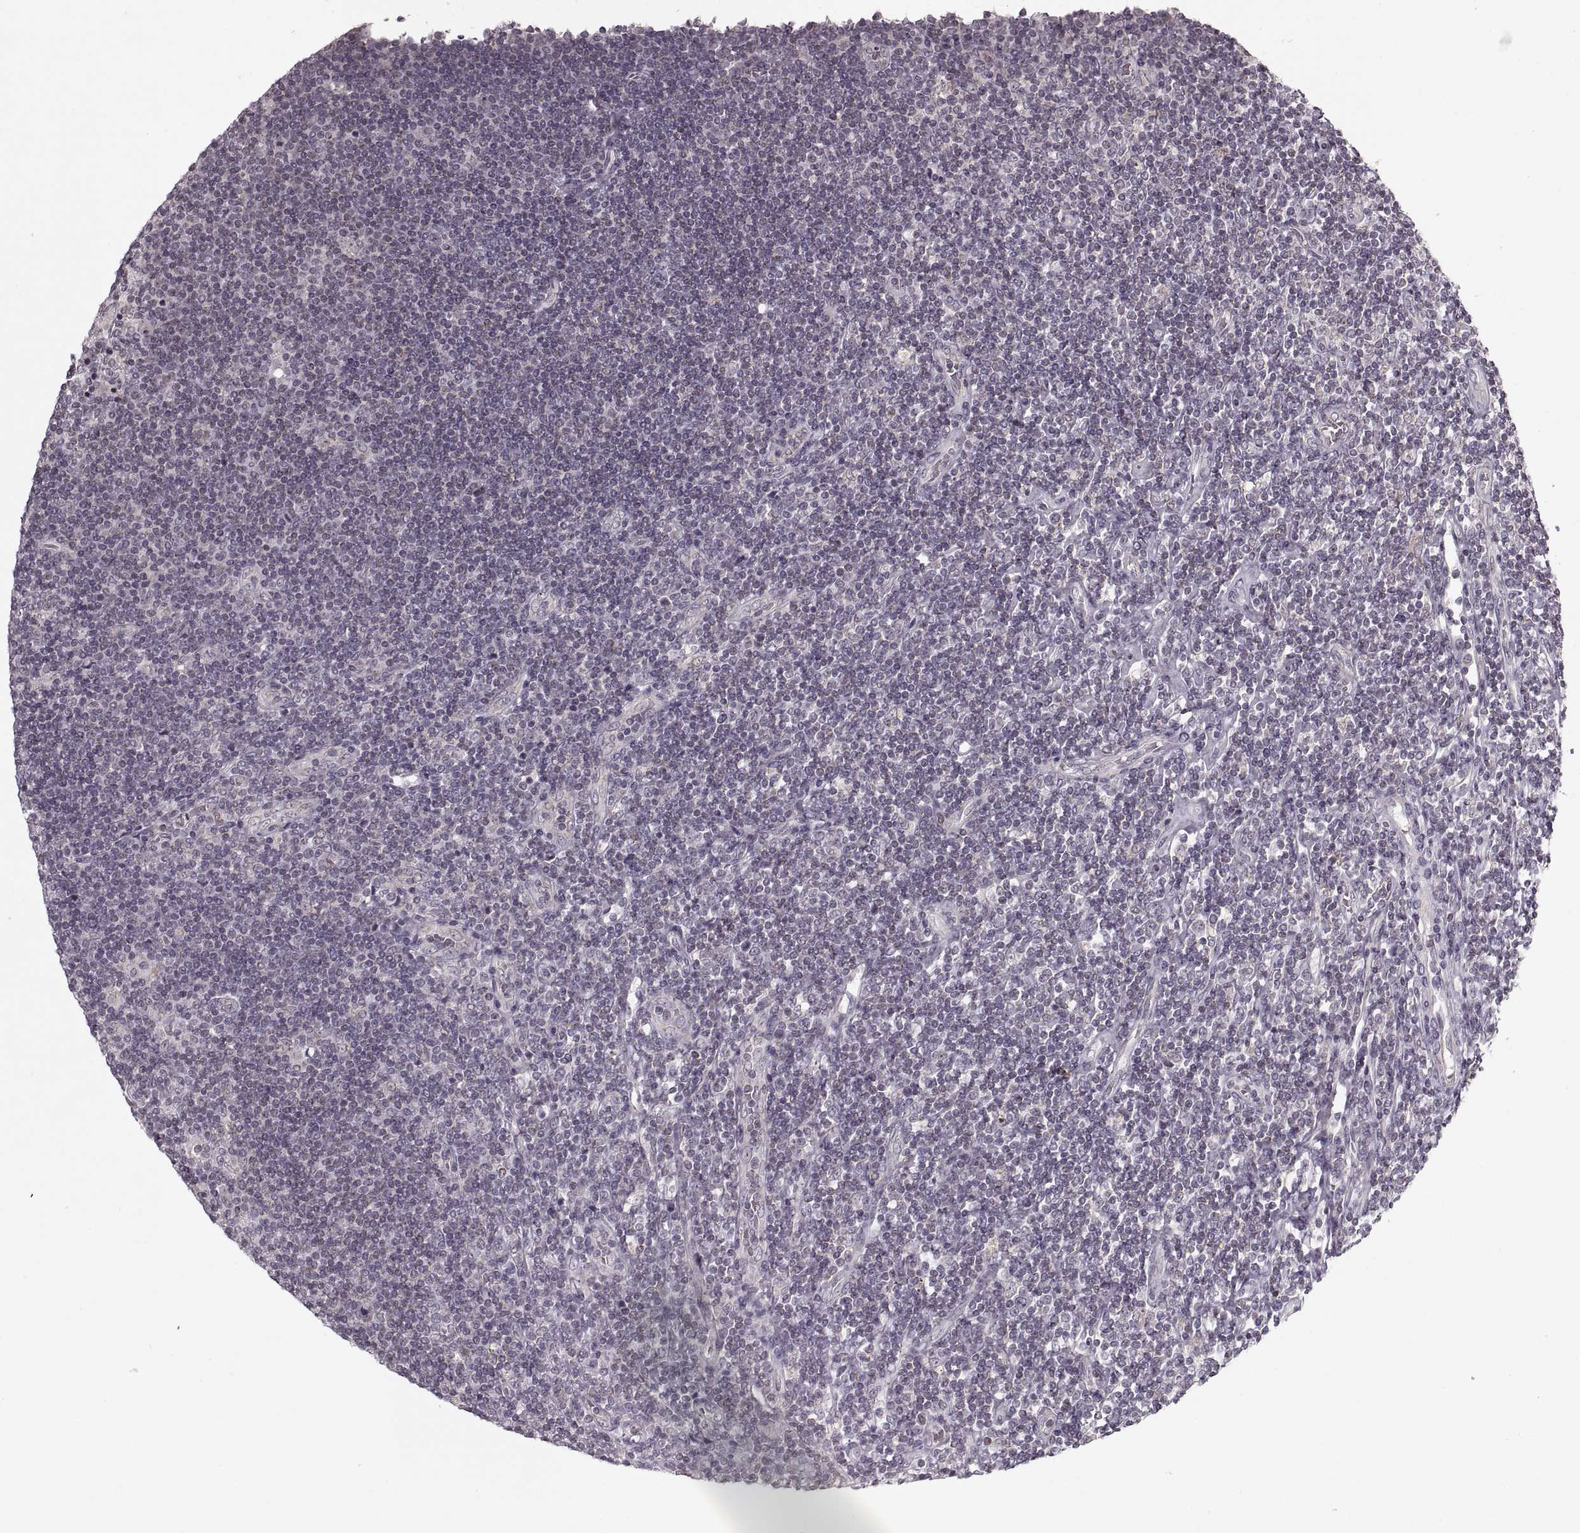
{"staining": {"intensity": "negative", "quantity": "none", "location": "none"}, "tissue": "lymphoma", "cell_type": "Tumor cells", "image_type": "cancer", "snomed": [{"axis": "morphology", "description": "Hodgkin's disease, NOS"}, {"axis": "topography", "description": "Lymph node"}], "caption": "Human Hodgkin's disease stained for a protein using immunohistochemistry (IHC) displays no staining in tumor cells.", "gene": "ASIC3", "patient": {"sex": "male", "age": 40}}